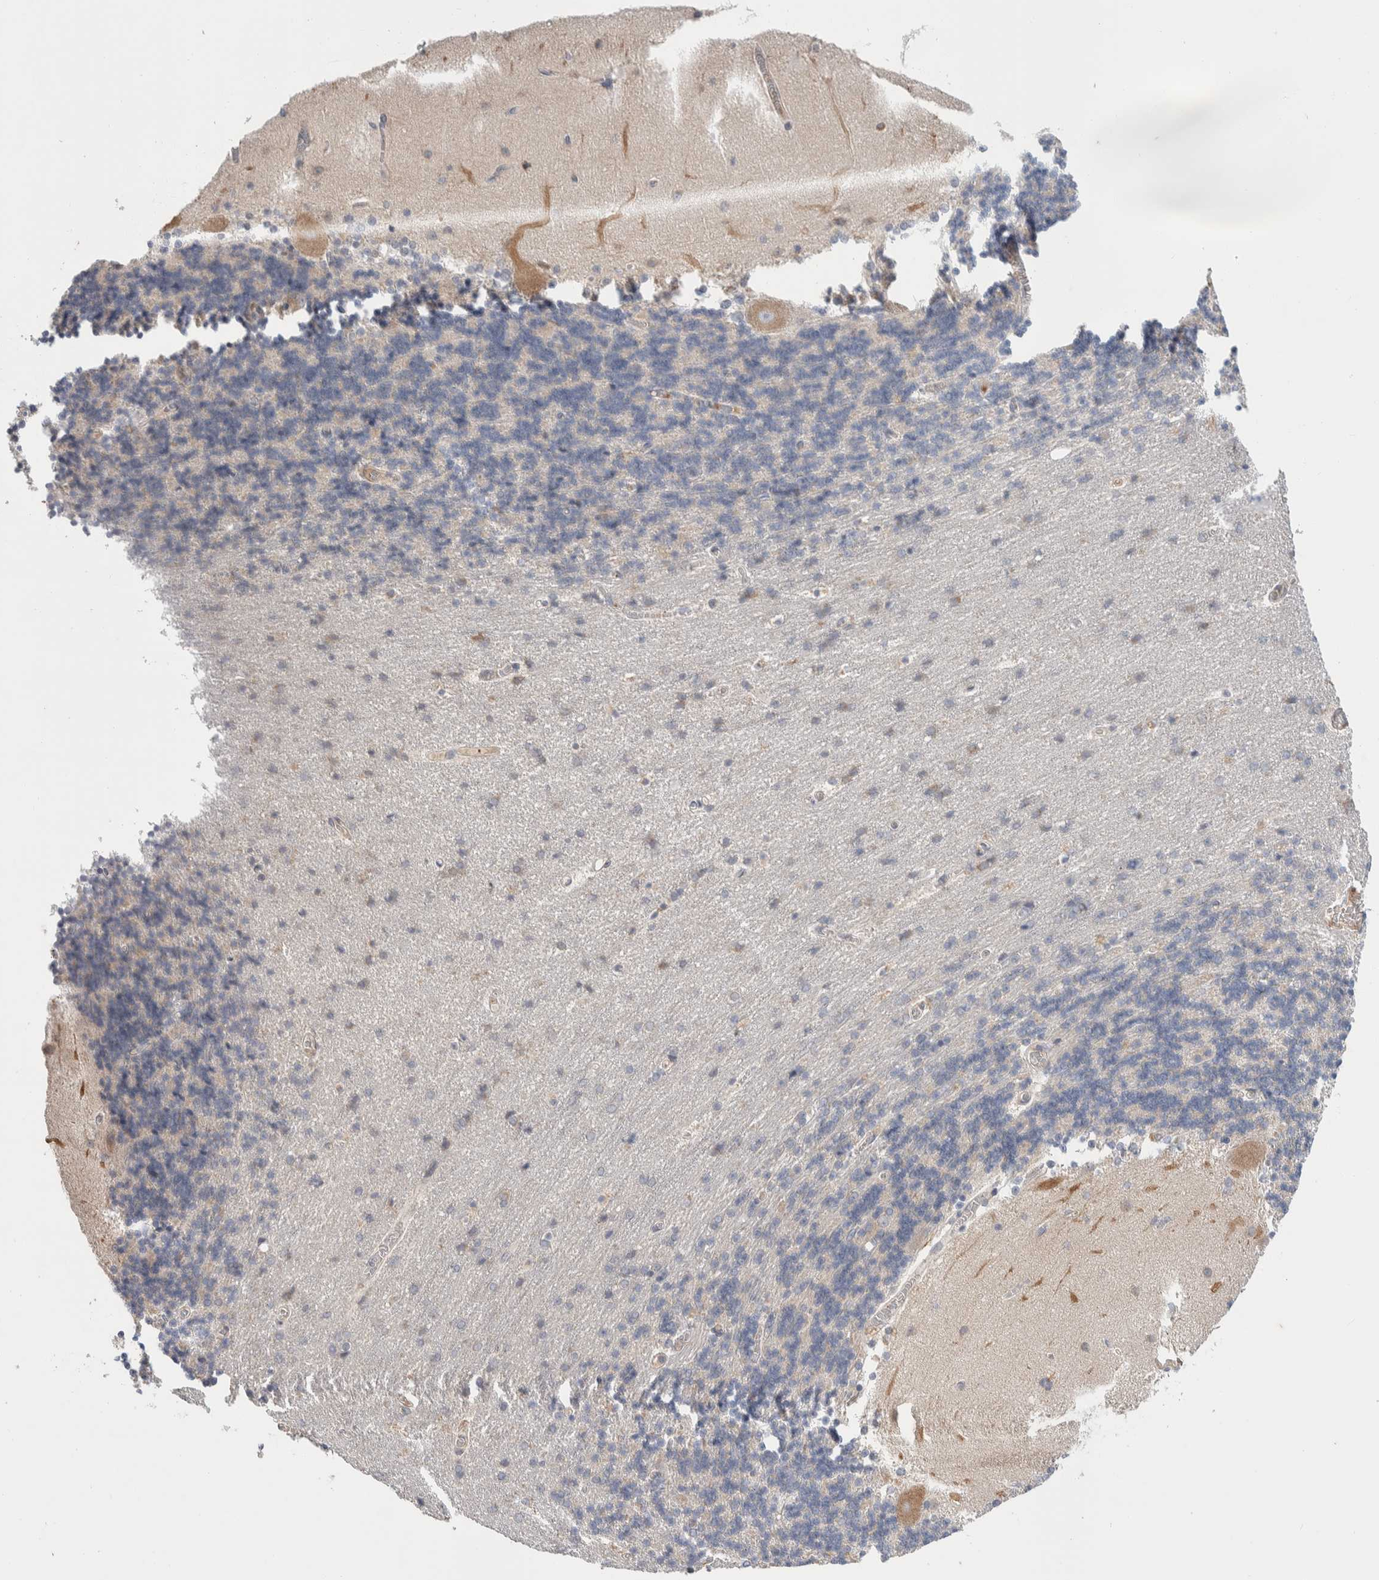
{"staining": {"intensity": "negative", "quantity": "none", "location": "none"}, "tissue": "cerebellum", "cell_type": "Cells in granular layer", "image_type": "normal", "snomed": [{"axis": "morphology", "description": "Normal tissue, NOS"}, {"axis": "topography", "description": "Cerebellum"}], "caption": "Cerebellum stained for a protein using immunohistochemistry (IHC) demonstrates no expression cells in granular layer.", "gene": "RUSF1", "patient": {"sex": "female", "age": 54}}